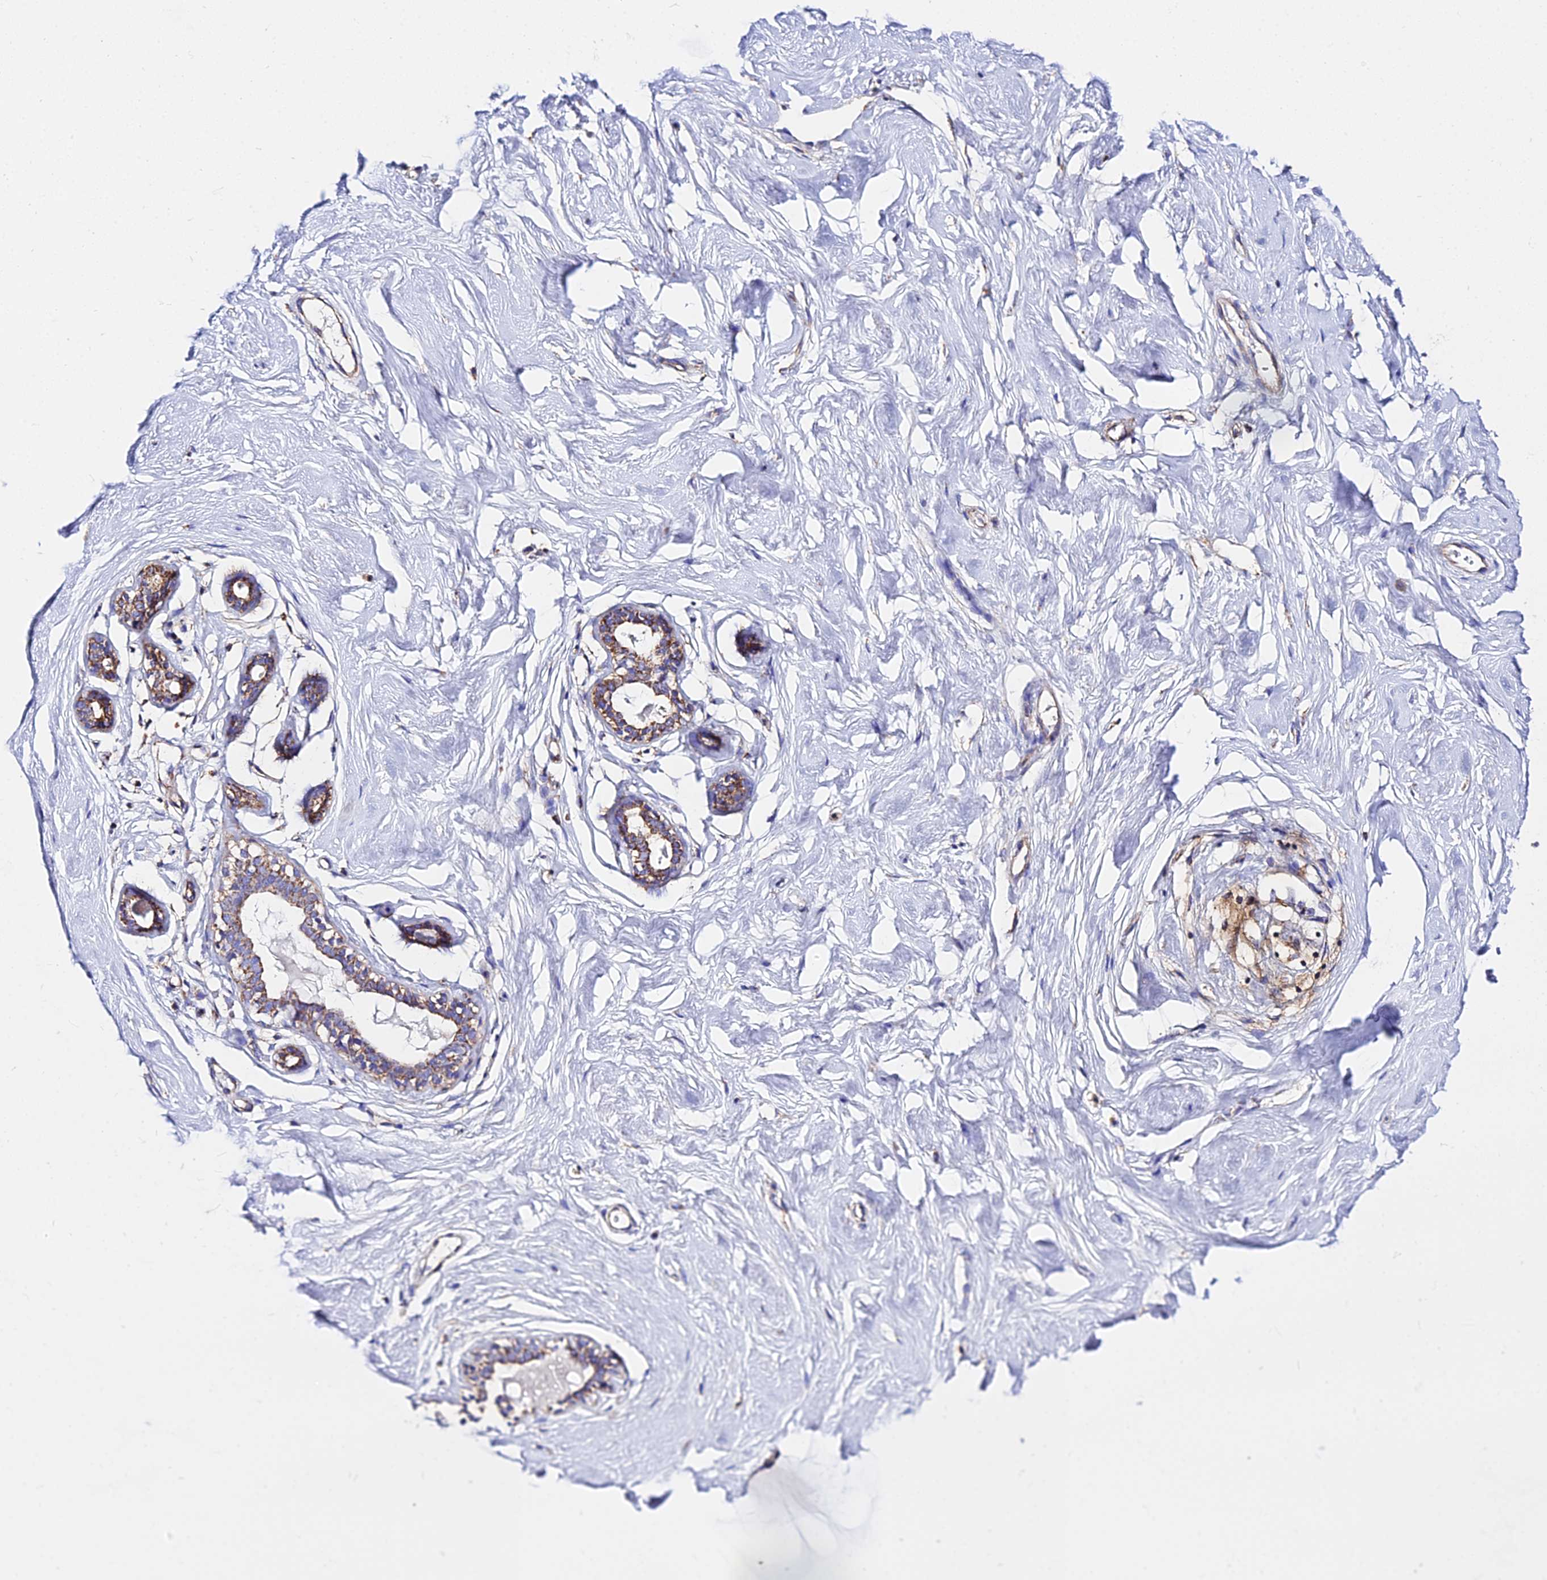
{"staining": {"intensity": "negative", "quantity": "none", "location": "none"}, "tissue": "breast", "cell_type": "Adipocytes", "image_type": "normal", "snomed": [{"axis": "morphology", "description": "Normal tissue, NOS"}, {"axis": "morphology", "description": "Adenoma, NOS"}, {"axis": "topography", "description": "Breast"}], "caption": "Immunohistochemical staining of unremarkable breast reveals no significant expression in adipocytes. (DAB (3,3'-diaminobenzidine) IHC, high magnification).", "gene": "ZNF573", "patient": {"sex": "female", "age": 23}}